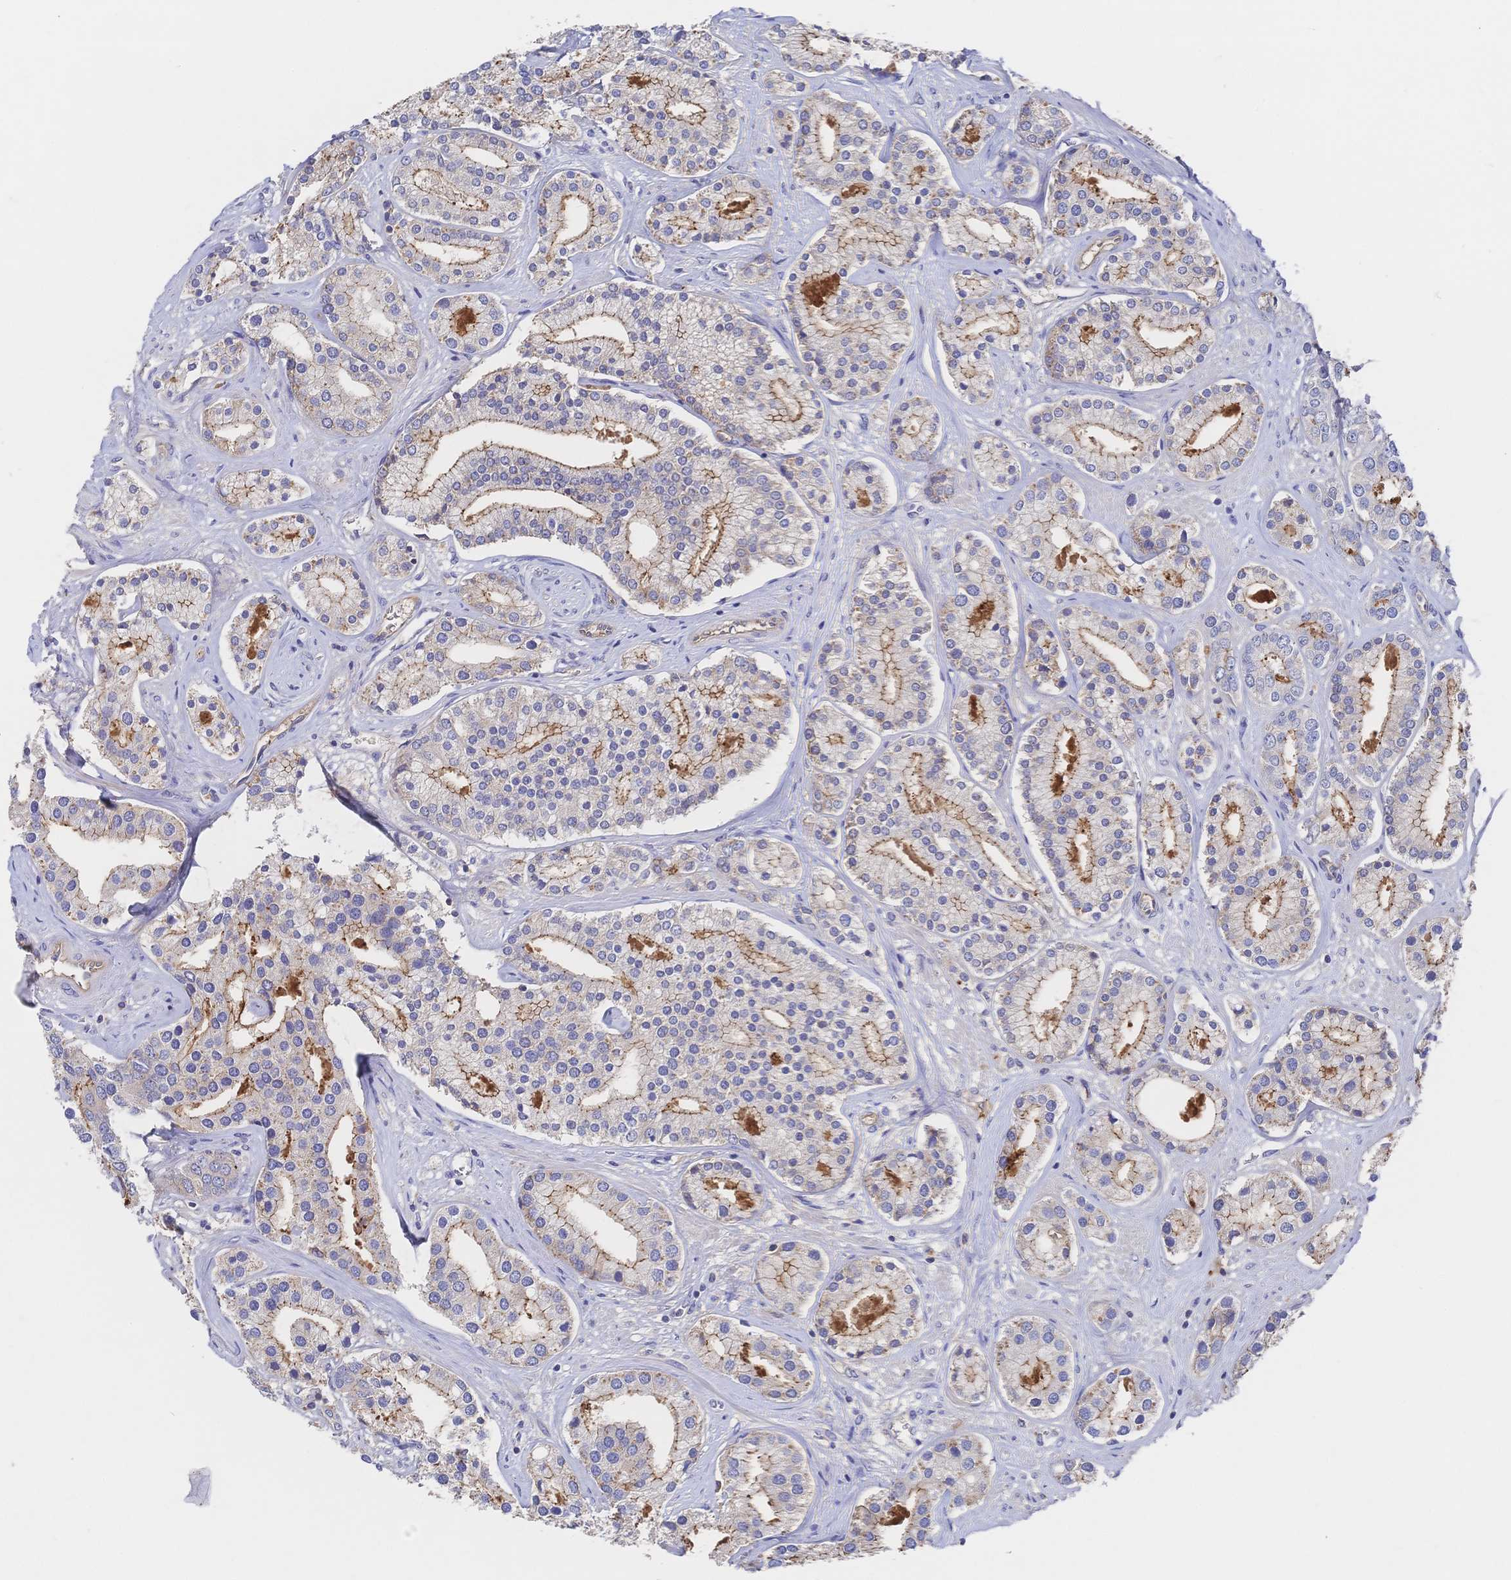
{"staining": {"intensity": "moderate", "quantity": "25%-75%", "location": "cytoplasmic/membranous"}, "tissue": "prostate cancer", "cell_type": "Tumor cells", "image_type": "cancer", "snomed": [{"axis": "morphology", "description": "Adenocarcinoma, High grade"}, {"axis": "topography", "description": "Prostate"}], "caption": "DAB immunohistochemical staining of human prostate cancer (adenocarcinoma (high-grade)) shows moderate cytoplasmic/membranous protein expression in about 25%-75% of tumor cells.", "gene": "F11R", "patient": {"sex": "male", "age": 58}}